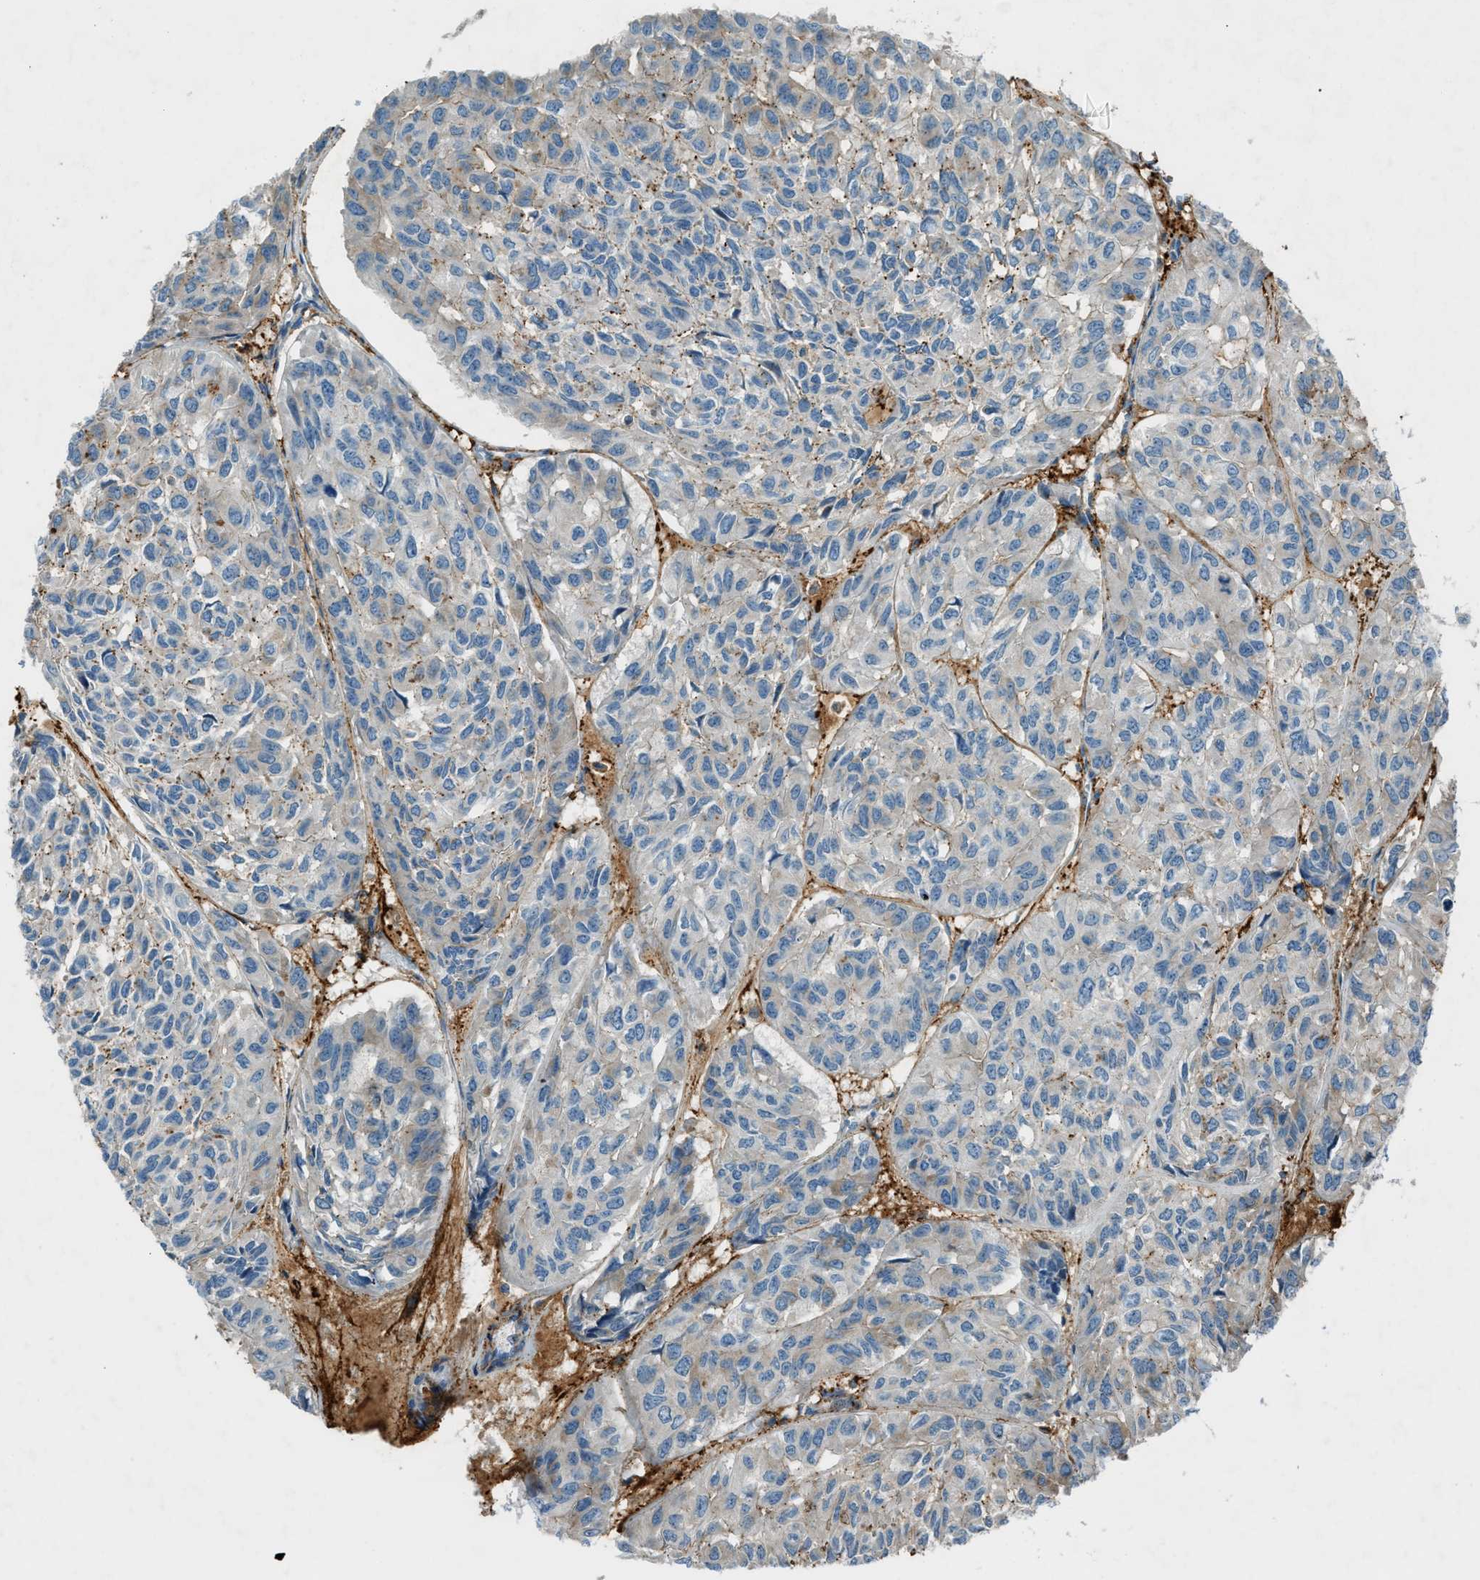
{"staining": {"intensity": "negative", "quantity": "none", "location": "none"}, "tissue": "head and neck cancer", "cell_type": "Tumor cells", "image_type": "cancer", "snomed": [{"axis": "morphology", "description": "Adenocarcinoma, NOS"}, {"axis": "topography", "description": "Salivary gland, NOS"}, {"axis": "topography", "description": "Head-Neck"}], "caption": "High magnification brightfield microscopy of head and neck cancer (adenocarcinoma) stained with DAB (brown) and counterstained with hematoxylin (blue): tumor cells show no significant expression.", "gene": "FBLN2", "patient": {"sex": "female", "age": 76}}